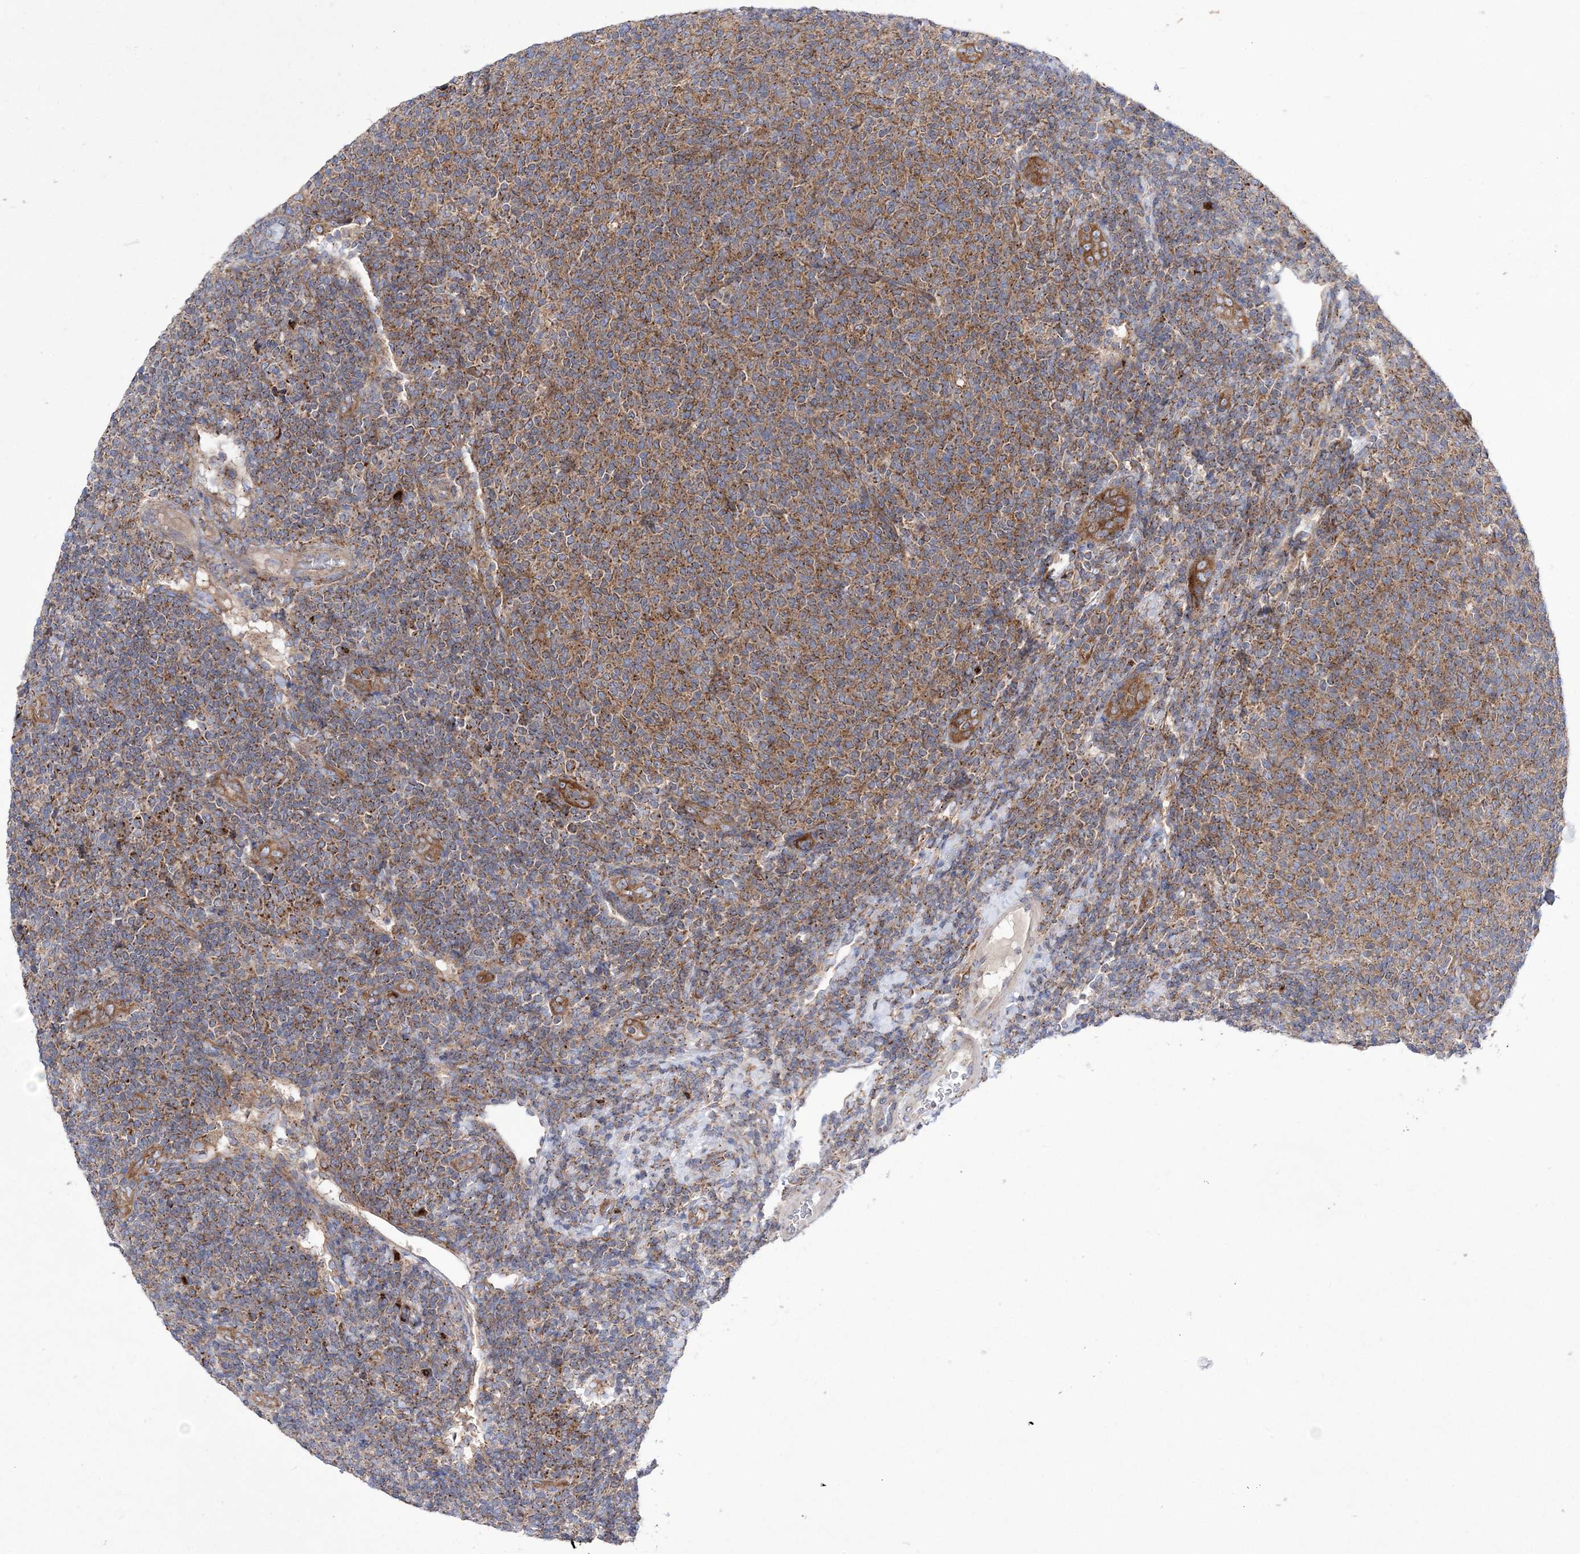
{"staining": {"intensity": "moderate", "quantity": ">75%", "location": "cytoplasmic/membranous"}, "tissue": "lymphoma", "cell_type": "Tumor cells", "image_type": "cancer", "snomed": [{"axis": "morphology", "description": "Malignant lymphoma, non-Hodgkin's type, Low grade"}, {"axis": "topography", "description": "Lymph node"}], "caption": "This photomicrograph displays immunohistochemistry (IHC) staining of lymphoma, with medium moderate cytoplasmic/membranous expression in about >75% of tumor cells.", "gene": "COPB2", "patient": {"sex": "male", "age": 66}}